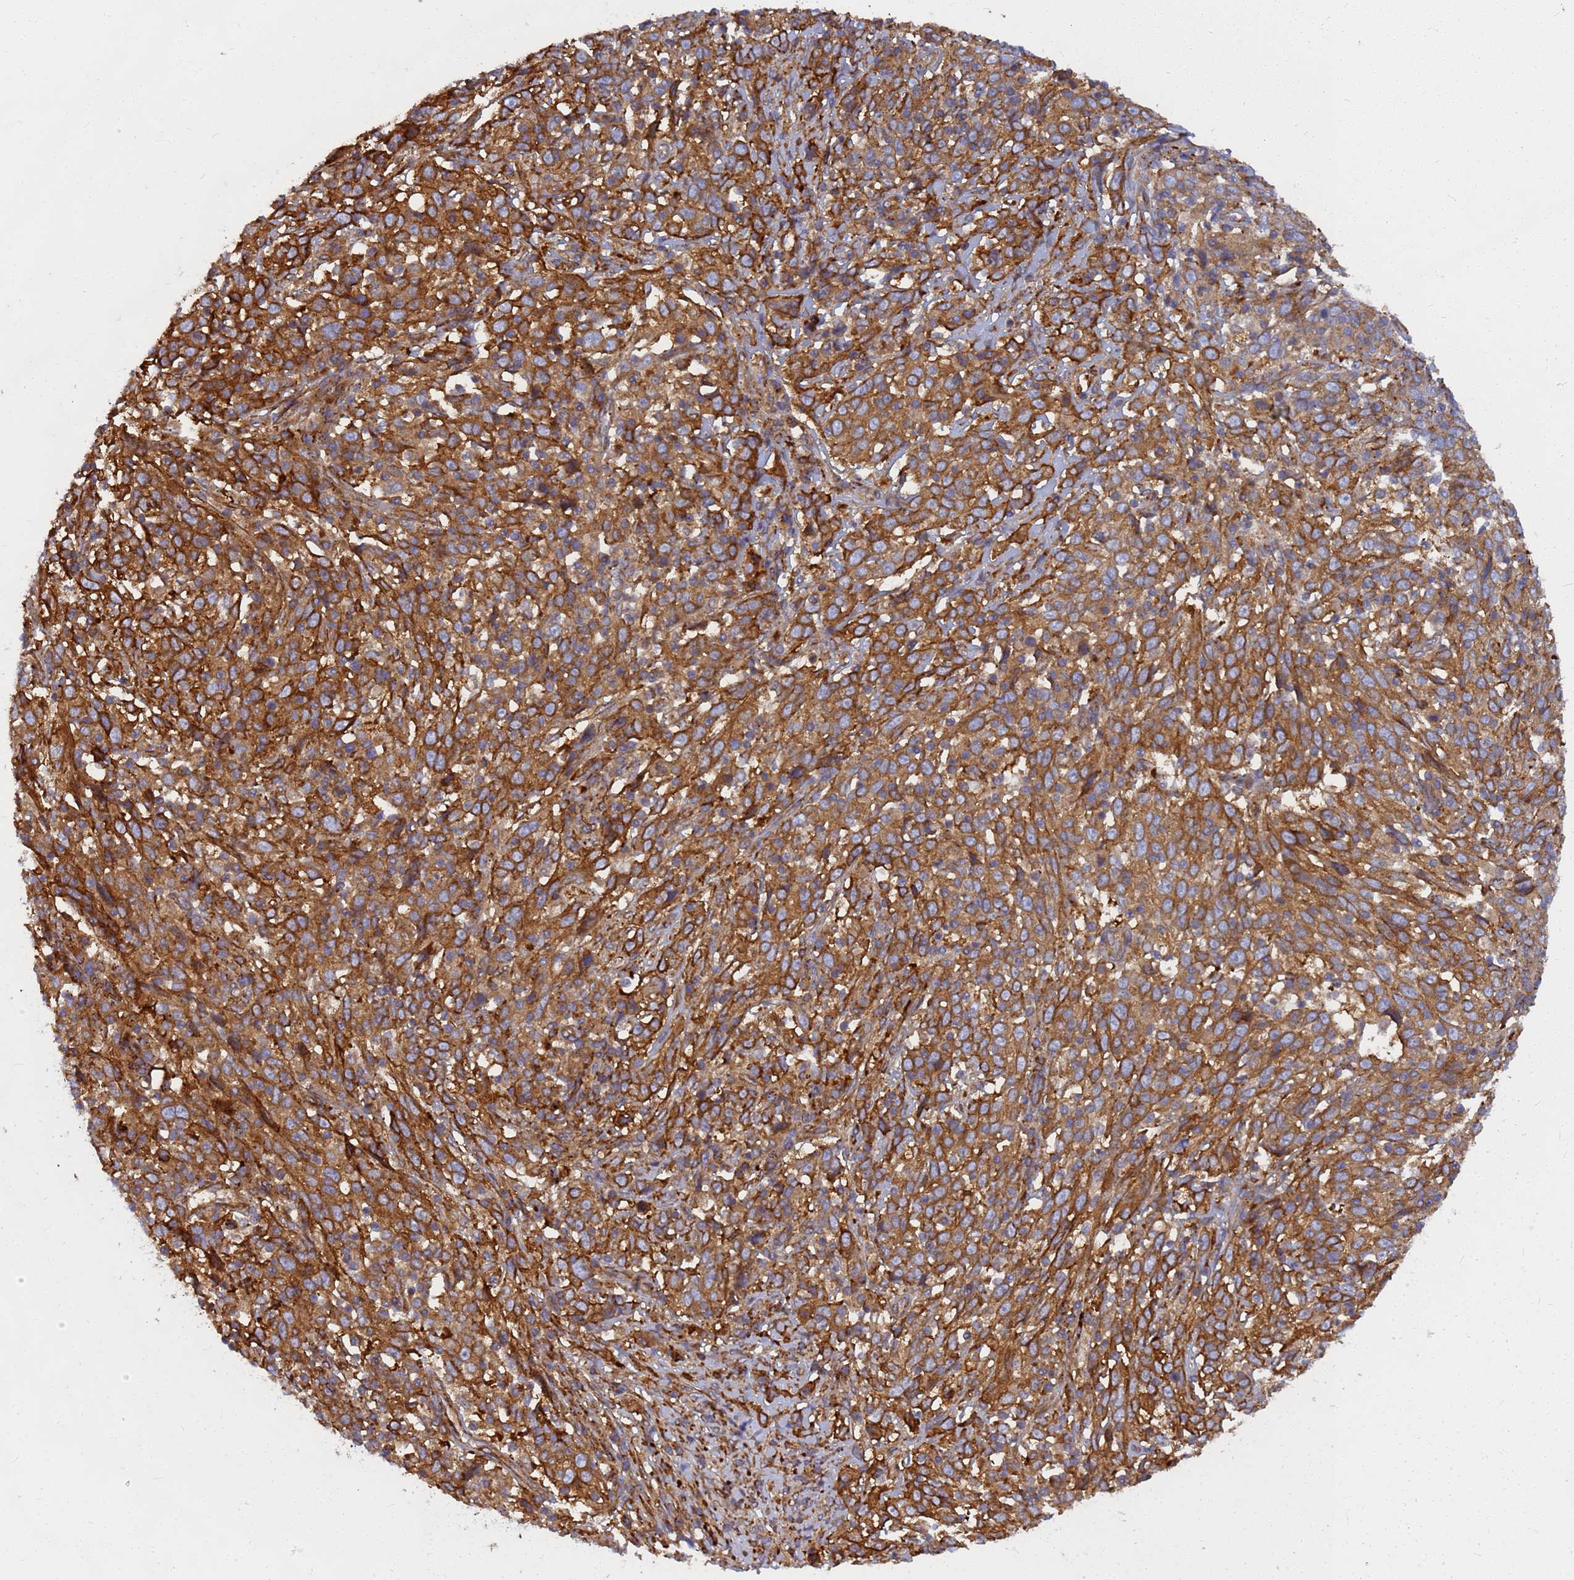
{"staining": {"intensity": "moderate", "quantity": ">75%", "location": "cytoplasmic/membranous"}, "tissue": "cervical cancer", "cell_type": "Tumor cells", "image_type": "cancer", "snomed": [{"axis": "morphology", "description": "Squamous cell carcinoma, NOS"}, {"axis": "topography", "description": "Cervix"}], "caption": "An image of squamous cell carcinoma (cervical) stained for a protein reveals moderate cytoplasmic/membranous brown staining in tumor cells.", "gene": "C2CD5", "patient": {"sex": "female", "age": 46}}